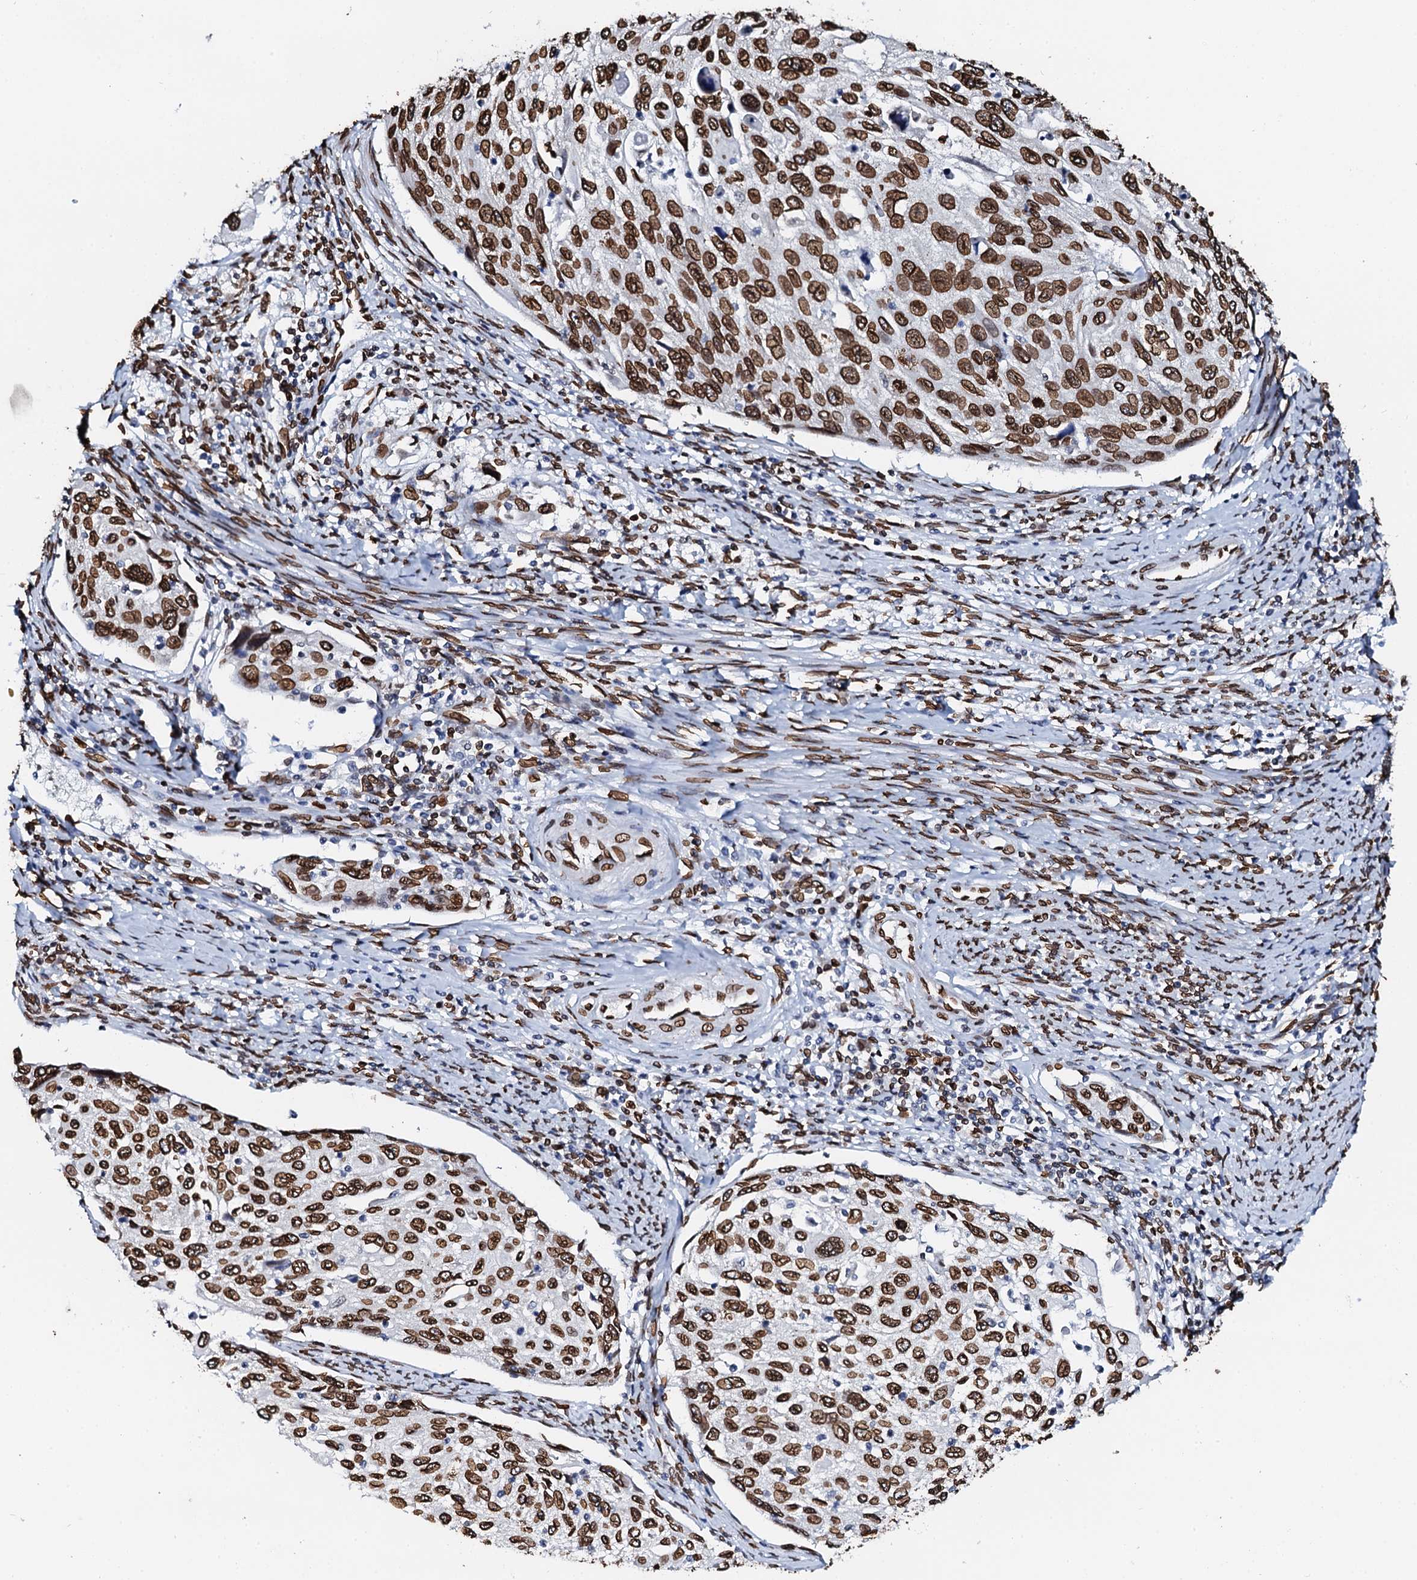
{"staining": {"intensity": "strong", "quantity": ">75%", "location": "nuclear"}, "tissue": "cervical cancer", "cell_type": "Tumor cells", "image_type": "cancer", "snomed": [{"axis": "morphology", "description": "Squamous cell carcinoma, NOS"}, {"axis": "topography", "description": "Cervix"}], "caption": "Cervical cancer stained with a brown dye shows strong nuclear positive positivity in about >75% of tumor cells.", "gene": "KATNAL2", "patient": {"sex": "female", "age": 70}}